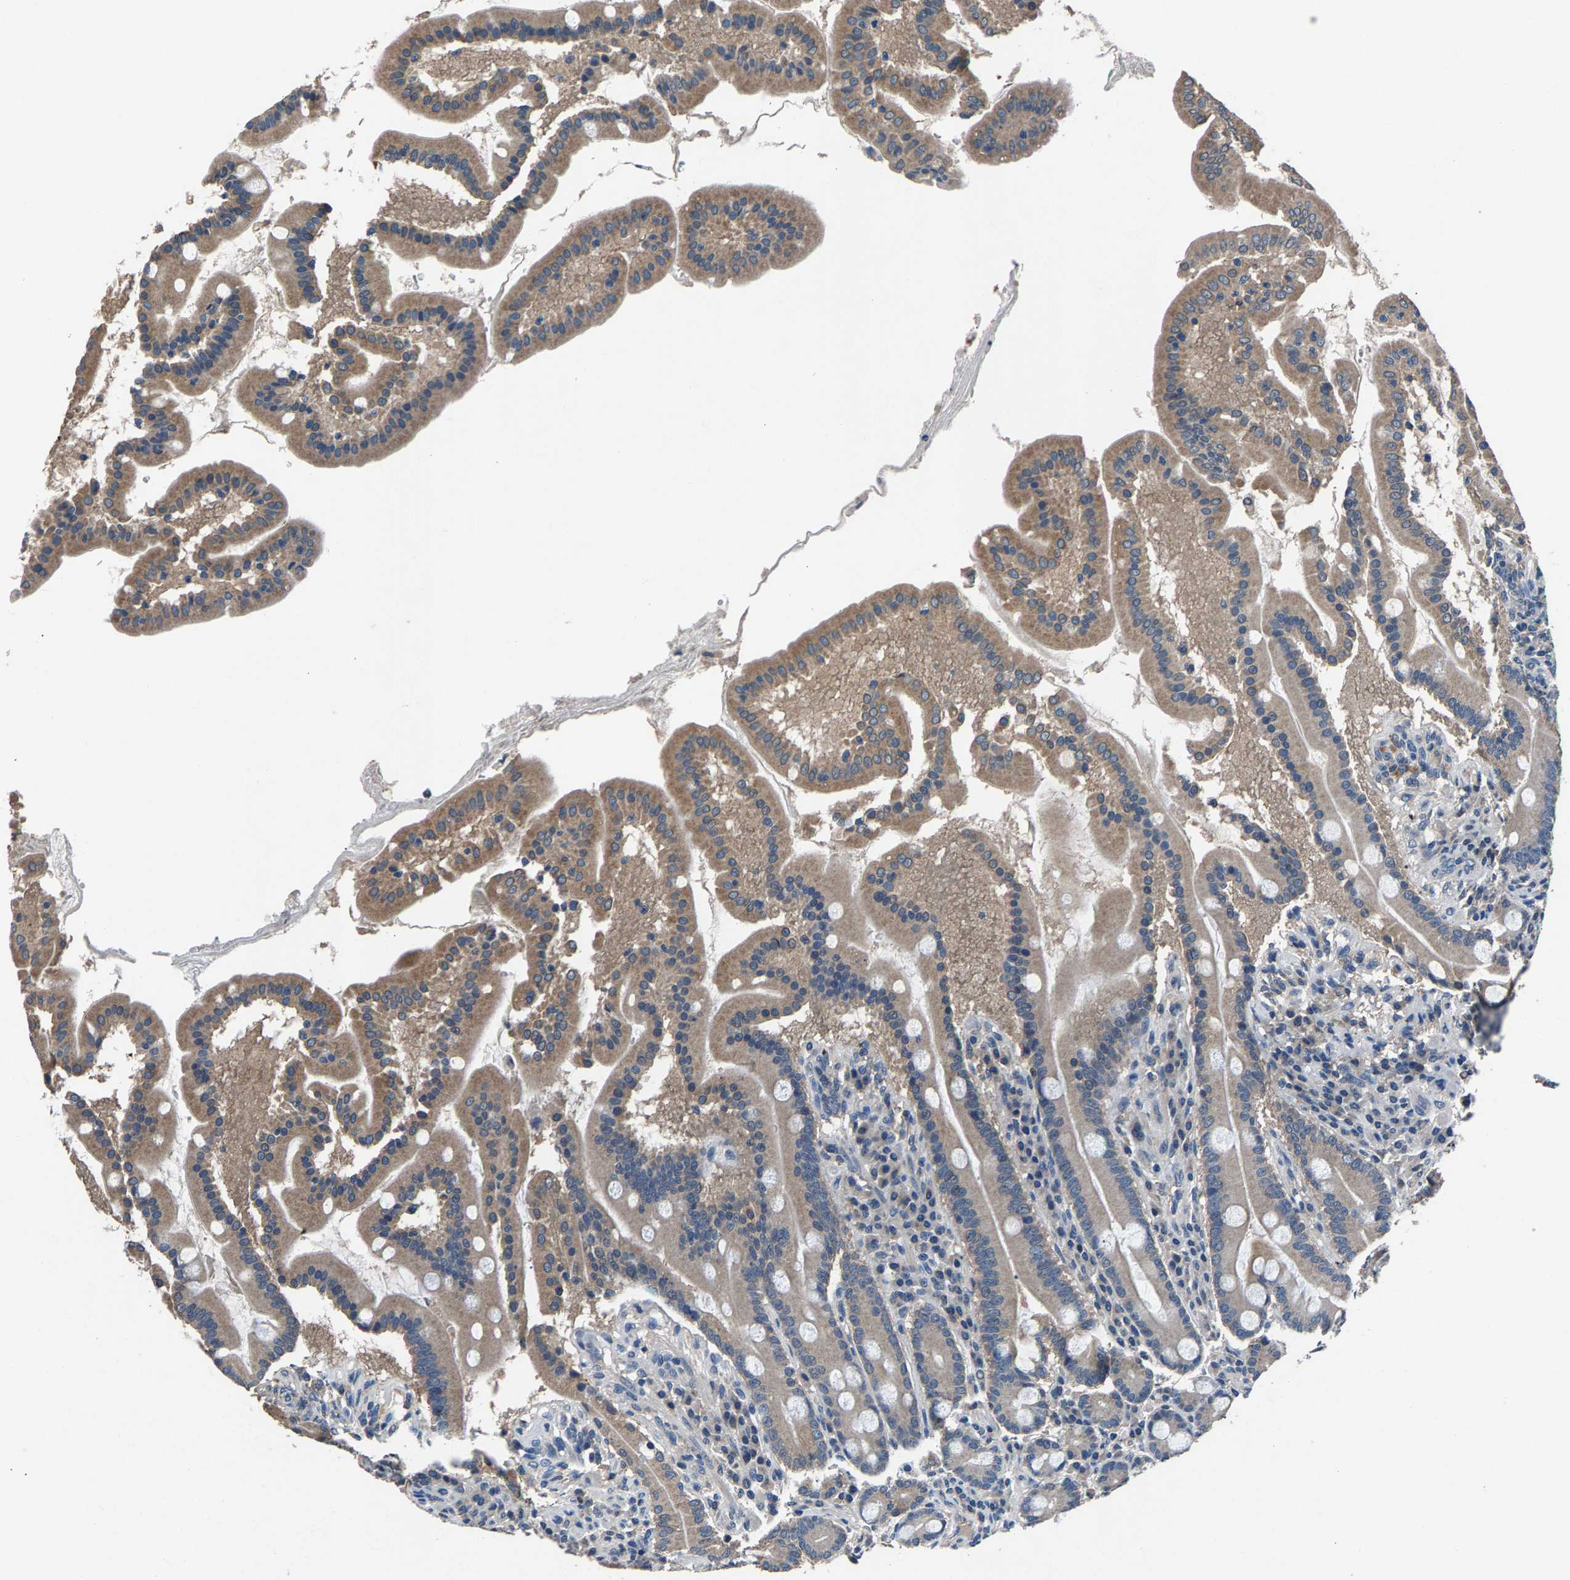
{"staining": {"intensity": "moderate", "quantity": ">75%", "location": "cytoplasmic/membranous"}, "tissue": "duodenum", "cell_type": "Glandular cells", "image_type": "normal", "snomed": [{"axis": "morphology", "description": "Normal tissue, NOS"}, {"axis": "topography", "description": "Duodenum"}], "caption": "DAB immunohistochemical staining of unremarkable human duodenum demonstrates moderate cytoplasmic/membranous protein staining in about >75% of glandular cells.", "gene": "PRXL2C", "patient": {"sex": "male", "age": 50}}